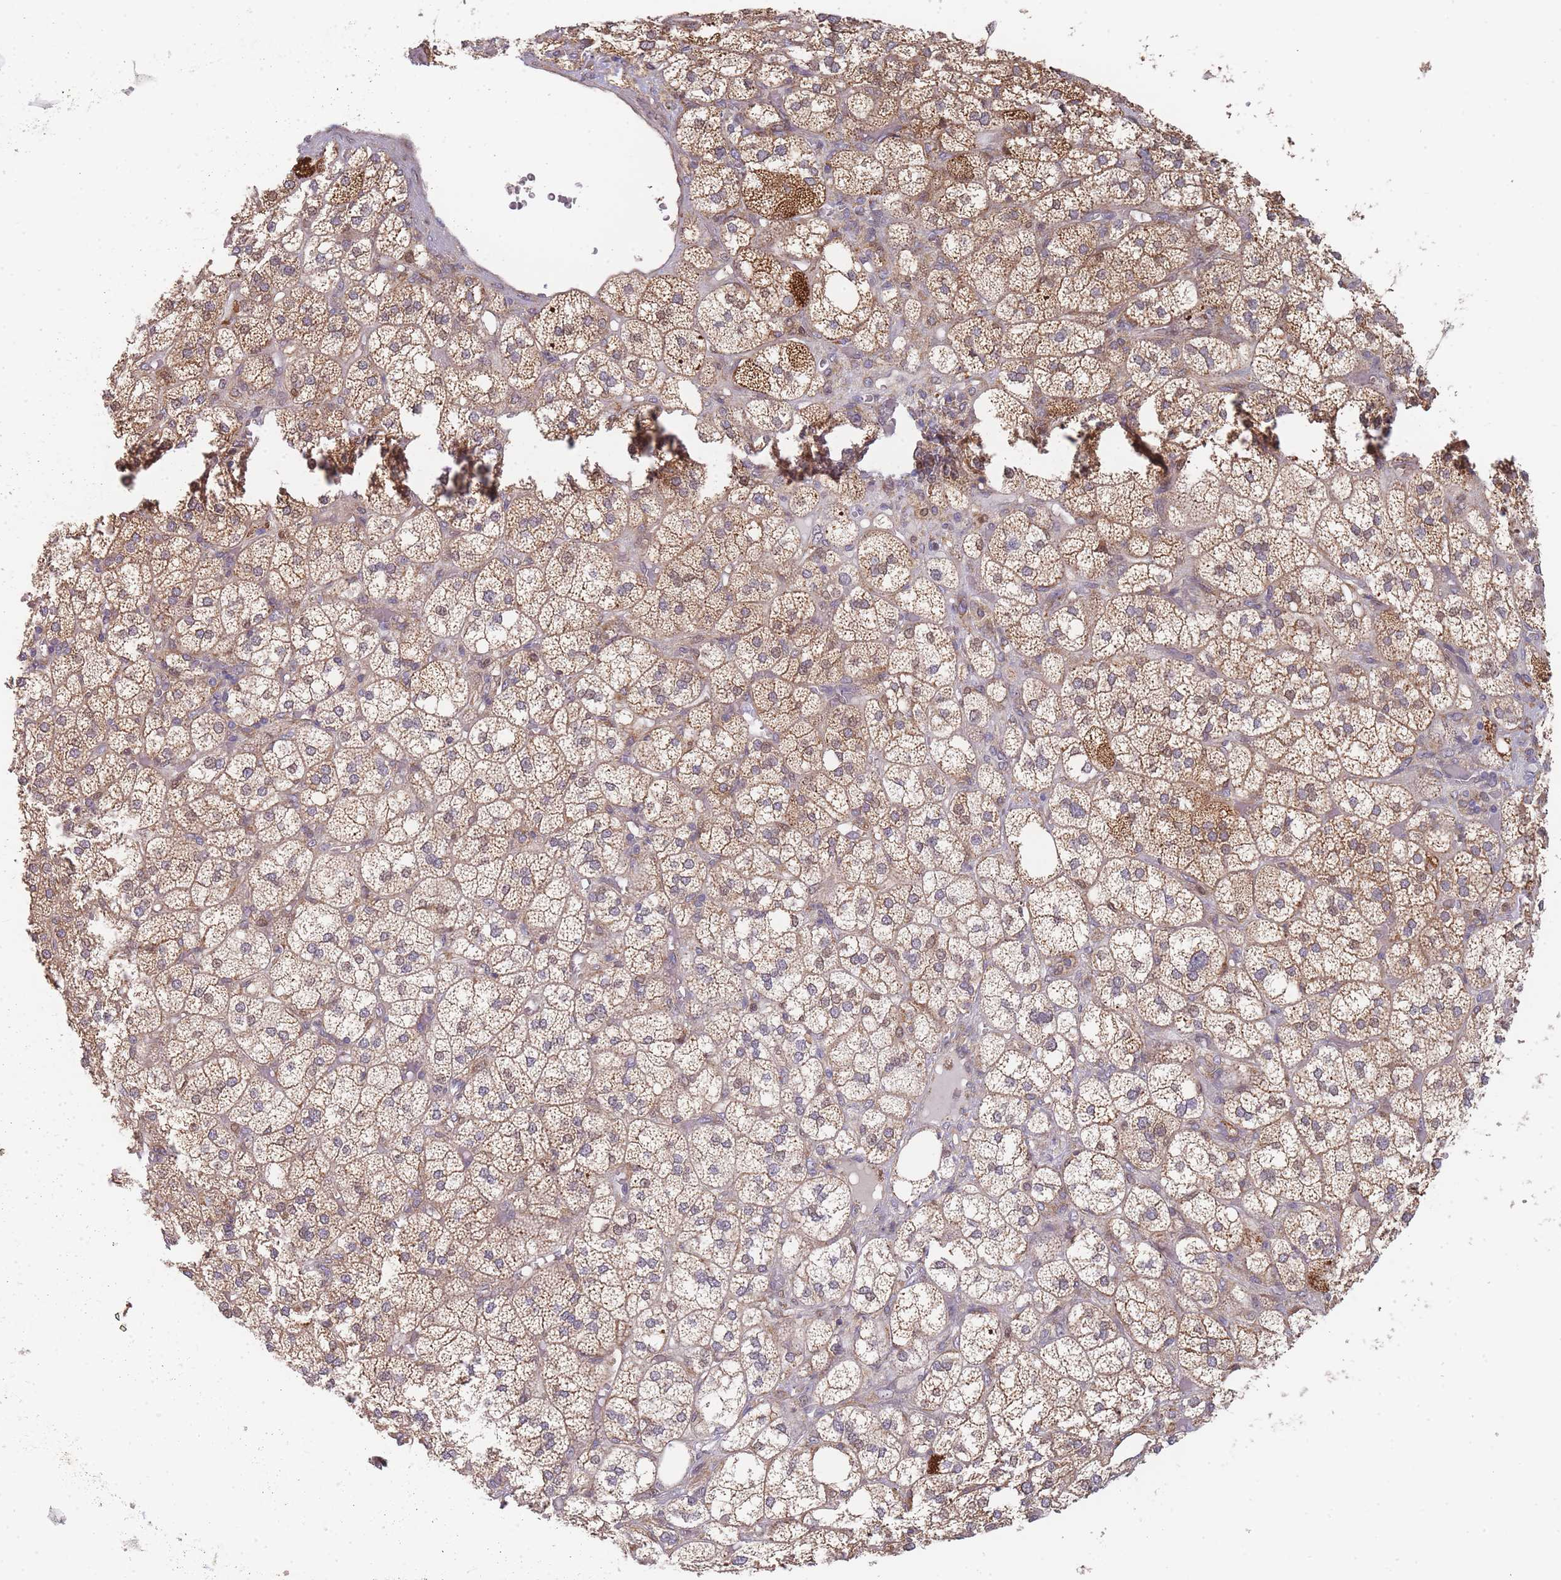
{"staining": {"intensity": "moderate", "quantity": ">75%", "location": "cytoplasmic/membranous"}, "tissue": "adrenal gland", "cell_type": "Glandular cells", "image_type": "normal", "snomed": [{"axis": "morphology", "description": "Normal tissue, NOS"}, {"axis": "topography", "description": "Adrenal gland"}], "caption": "DAB (3,3'-diaminobenzidine) immunohistochemical staining of benign adrenal gland reveals moderate cytoplasmic/membranous protein staining in approximately >75% of glandular cells. (DAB IHC with brightfield microscopy, high magnification).", "gene": "TRIM26", "patient": {"sex": "male", "age": 61}}